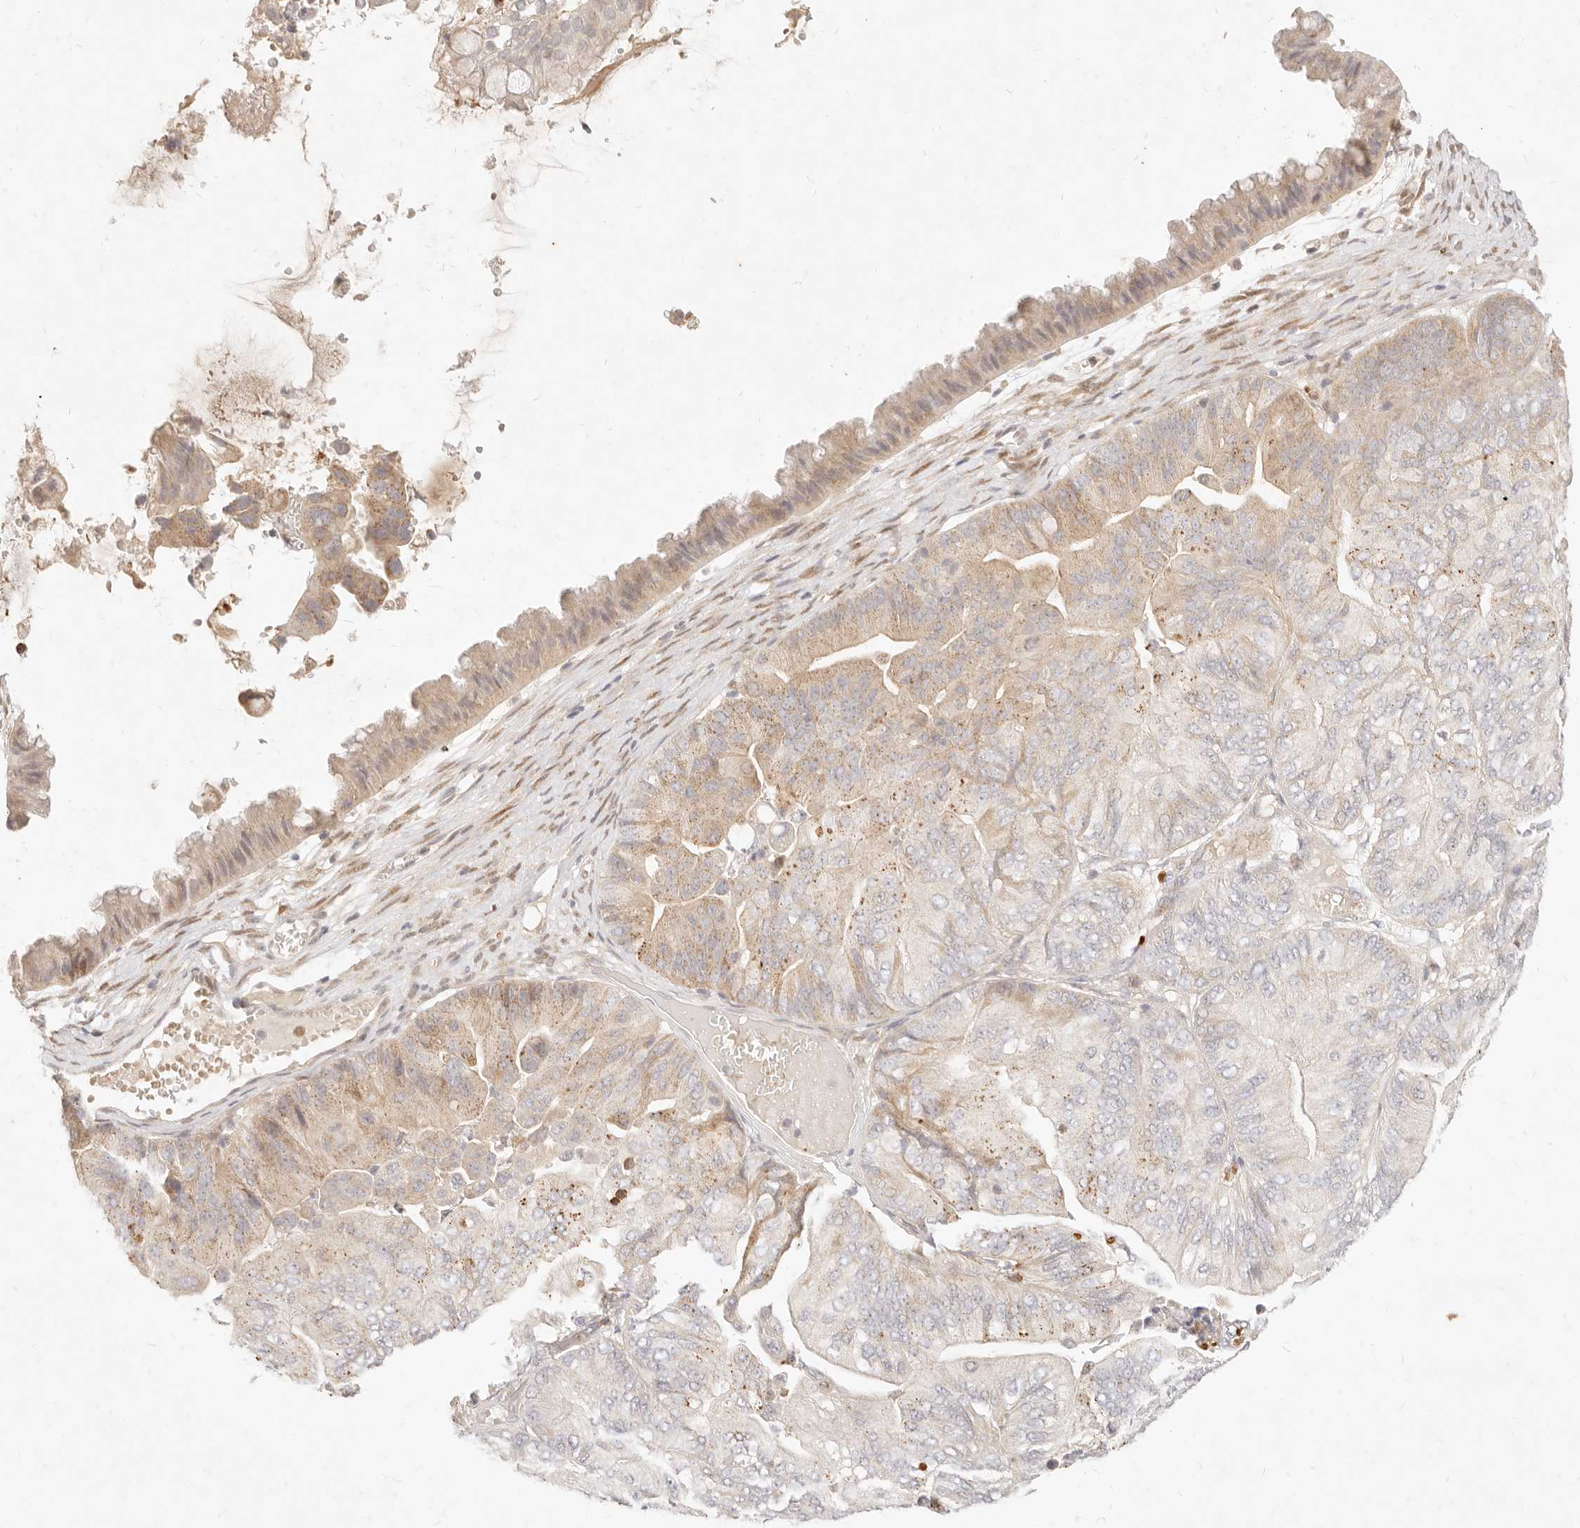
{"staining": {"intensity": "weak", "quantity": "25%-75%", "location": "cytoplasmic/membranous"}, "tissue": "ovarian cancer", "cell_type": "Tumor cells", "image_type": "cancer", "snomed": [{"axis": "morphology", "description": "Cystadenocarcinoma, mucinous, NOS"}, {"axis": "topography", "description": "Ovary"}], "caption": "Immunohistochemical staining of ovarian cancer (mucinous cystadenocarcinoma) exhibits low levels of weak cytoplasmic/membranous expression in approximately 25%-75% of tumor cells.", "gene": "ASCL3", "patient": {"sex": "female", "age": 61}}